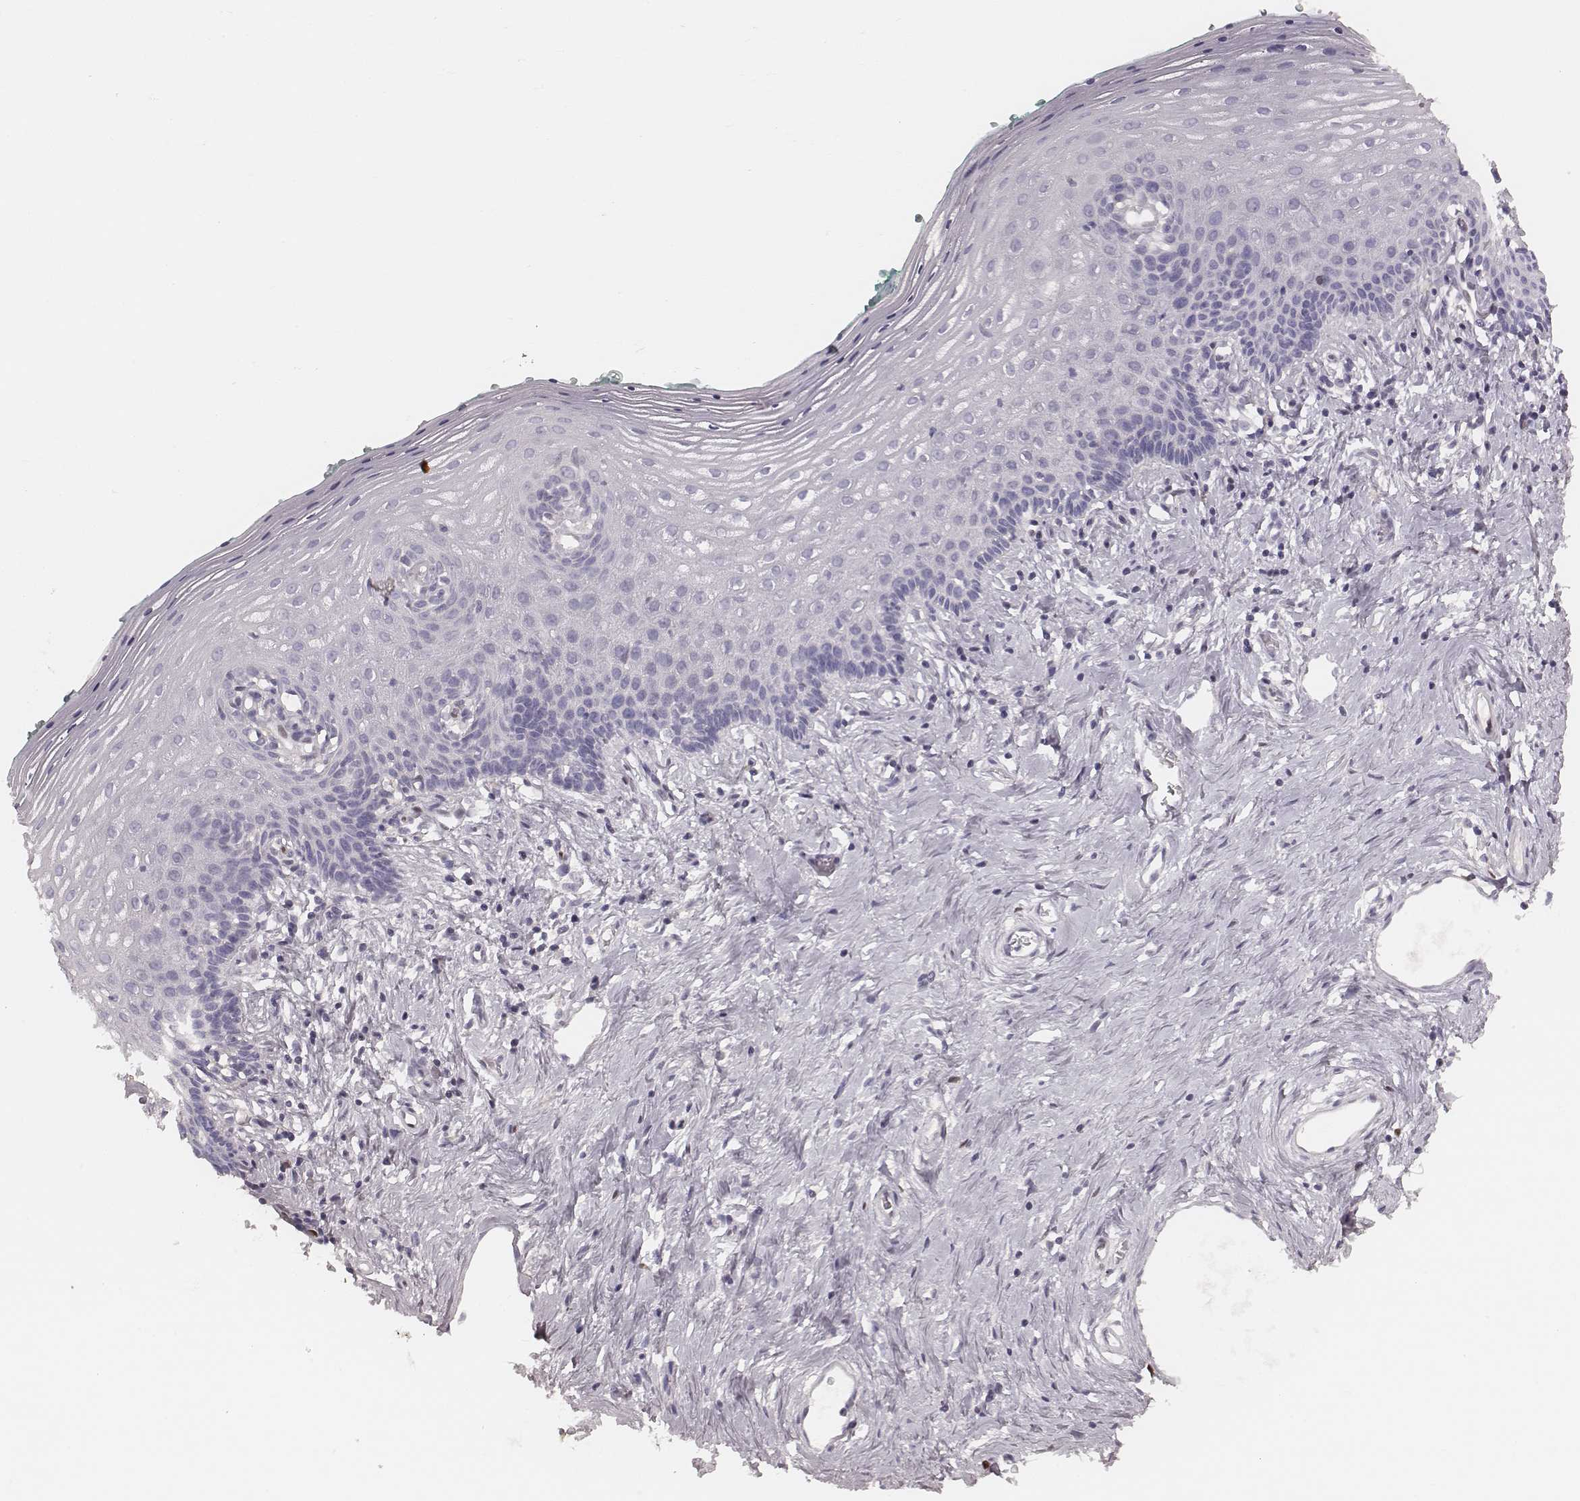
{"staining": {"intensity": "negative", "quantity": "none", "location": "none"}, "tissue": "vagina", "cell_type": "Squamous epithelial cells", "image_type": "normal", "snomed": [{"axis": "morphology", "description": "Normal tissue, NOS"}, {"axis": "topography", "description": "Vagina"}], "caption": "Photomicrograph shows no protein expression in squamous epithelial cells of benign vagina. (Immunohistochemistry (ihc), brightfield microscopy, high magnification).", "gene": "MSX1", "patient": {"sex": "female", "age": 42}}